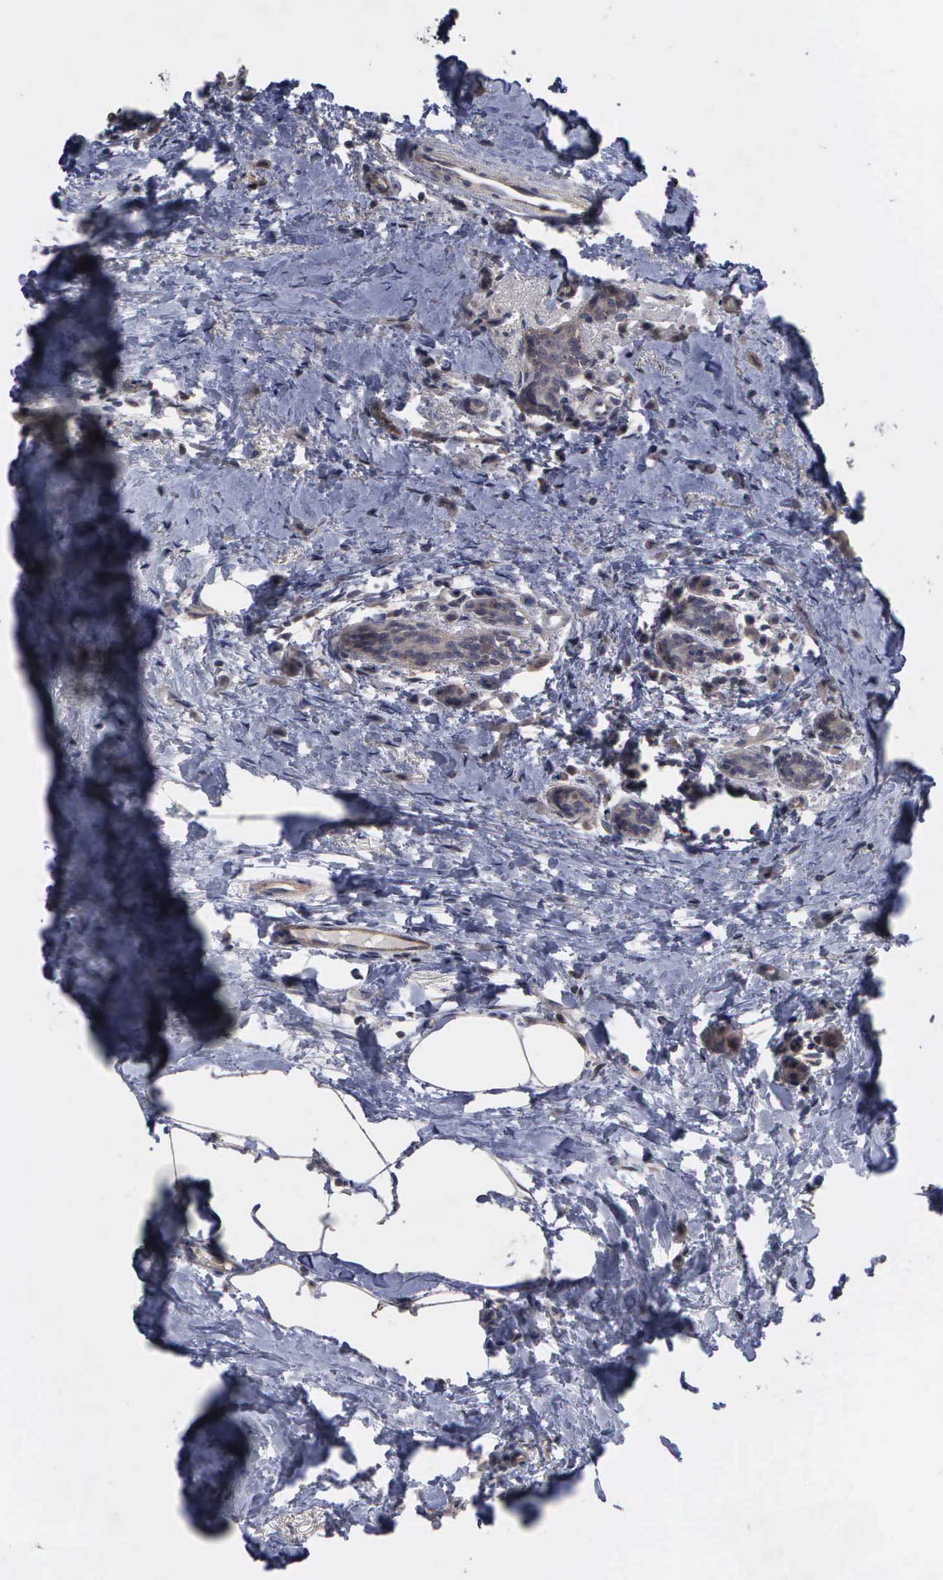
{"staining": {"intensity": "weak", "quantity": "<25%", "location": "cytoplasmic/membranous"}, "tissue": "breast cancer", "cell_type": "Tumor cells", "image_type": "cancer", "snomed": [{"axis": "morphology", "description": "Lobular carcinoma"}, {"axis": "topography", "description": "Breast"}], "caption": "Immunohistochemistry (IHC) micrograph of breast cancer stained for a protein (brown), which demonstrates no expression in tumor cells.", "gene": "CRKL", "patient": {"sex": "female", "age": 55}}